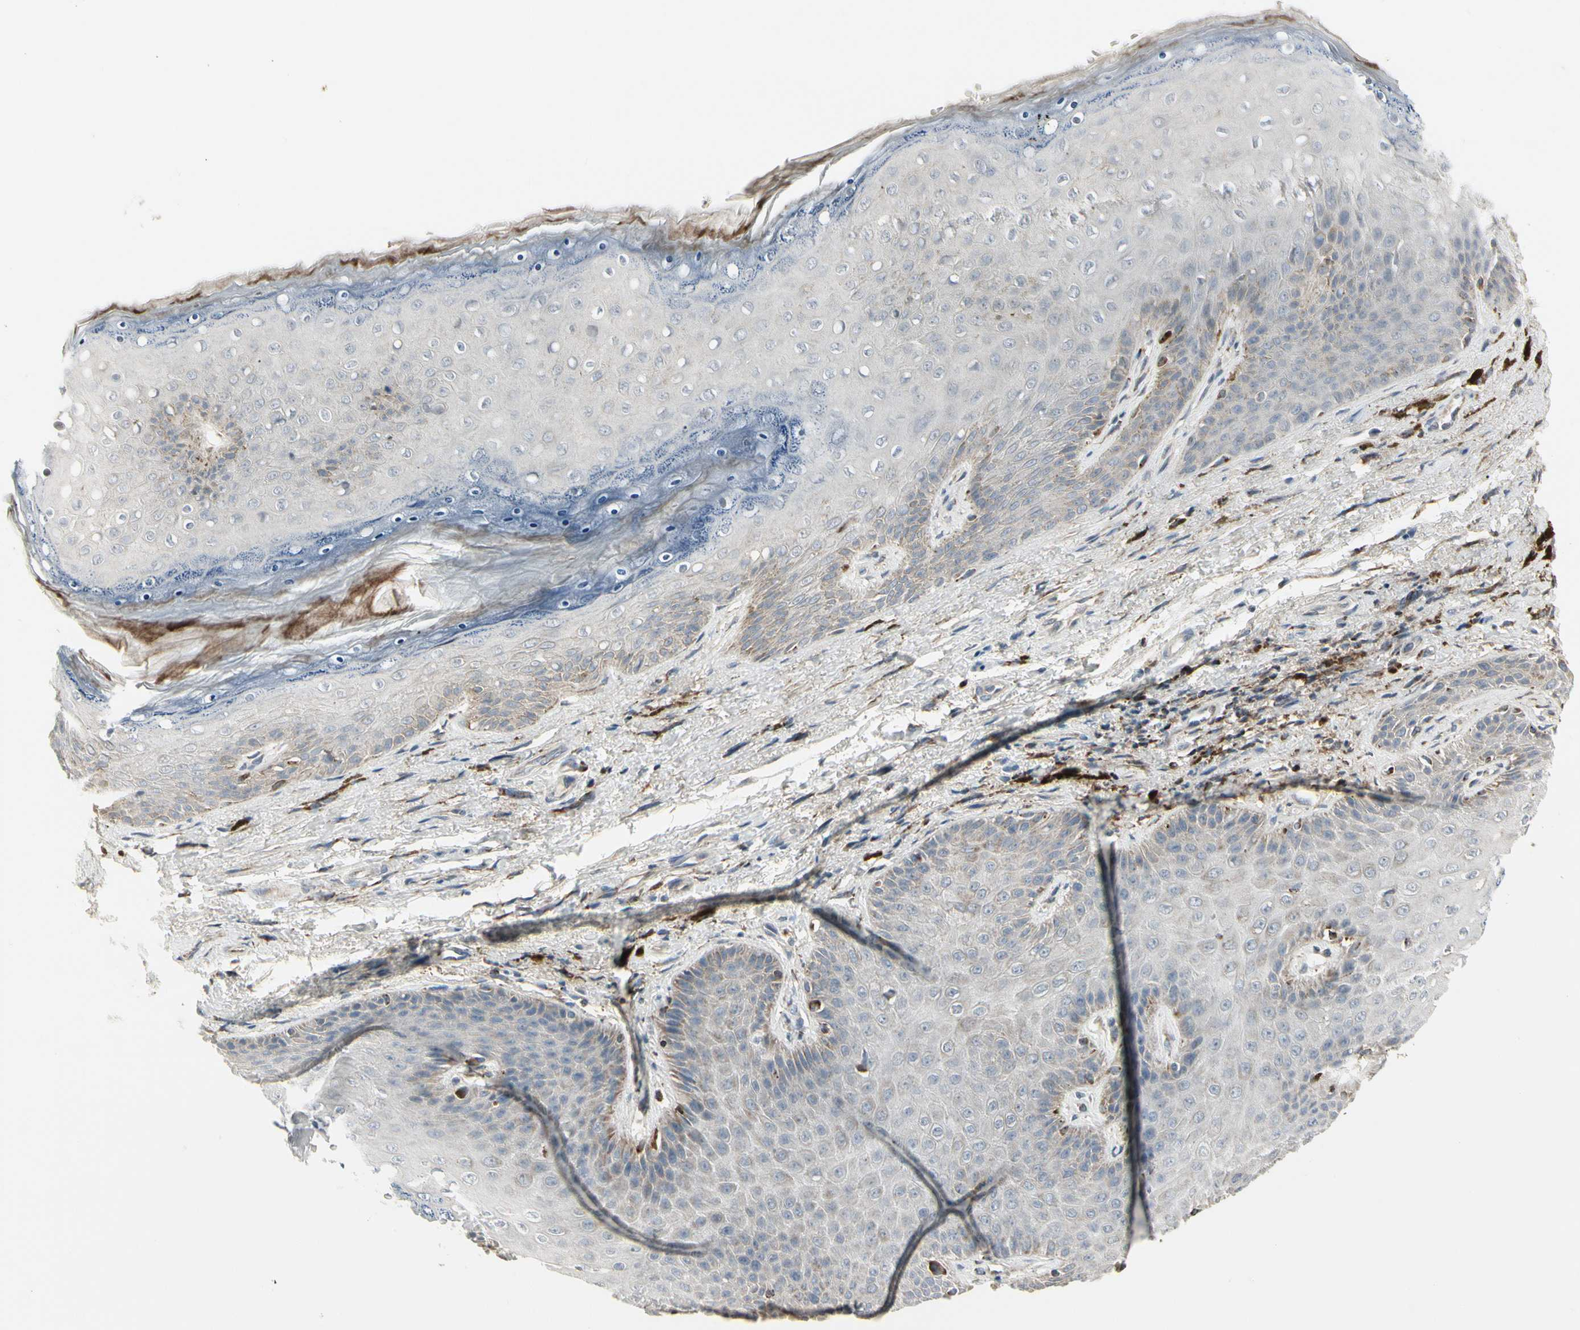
{"staining": {"intensity": "negative", "quantity": "none", "location": "none"}, "tissue": "skin", "cell_type": "Epidermal cells", "image_type": "normal", "snomed": [{"axis": "morphology", "description": "Normal tissue, NOS"}, {"axis": "topography", "description": "Anal"}], "caption": "High power microscopy histopathology image of an immunohistochemistry micrograph of benign skin, revealing no significant expression in epidermal cells.", "gene": "TMEM176A", "patient": {"sex": "female", "age": 46}}